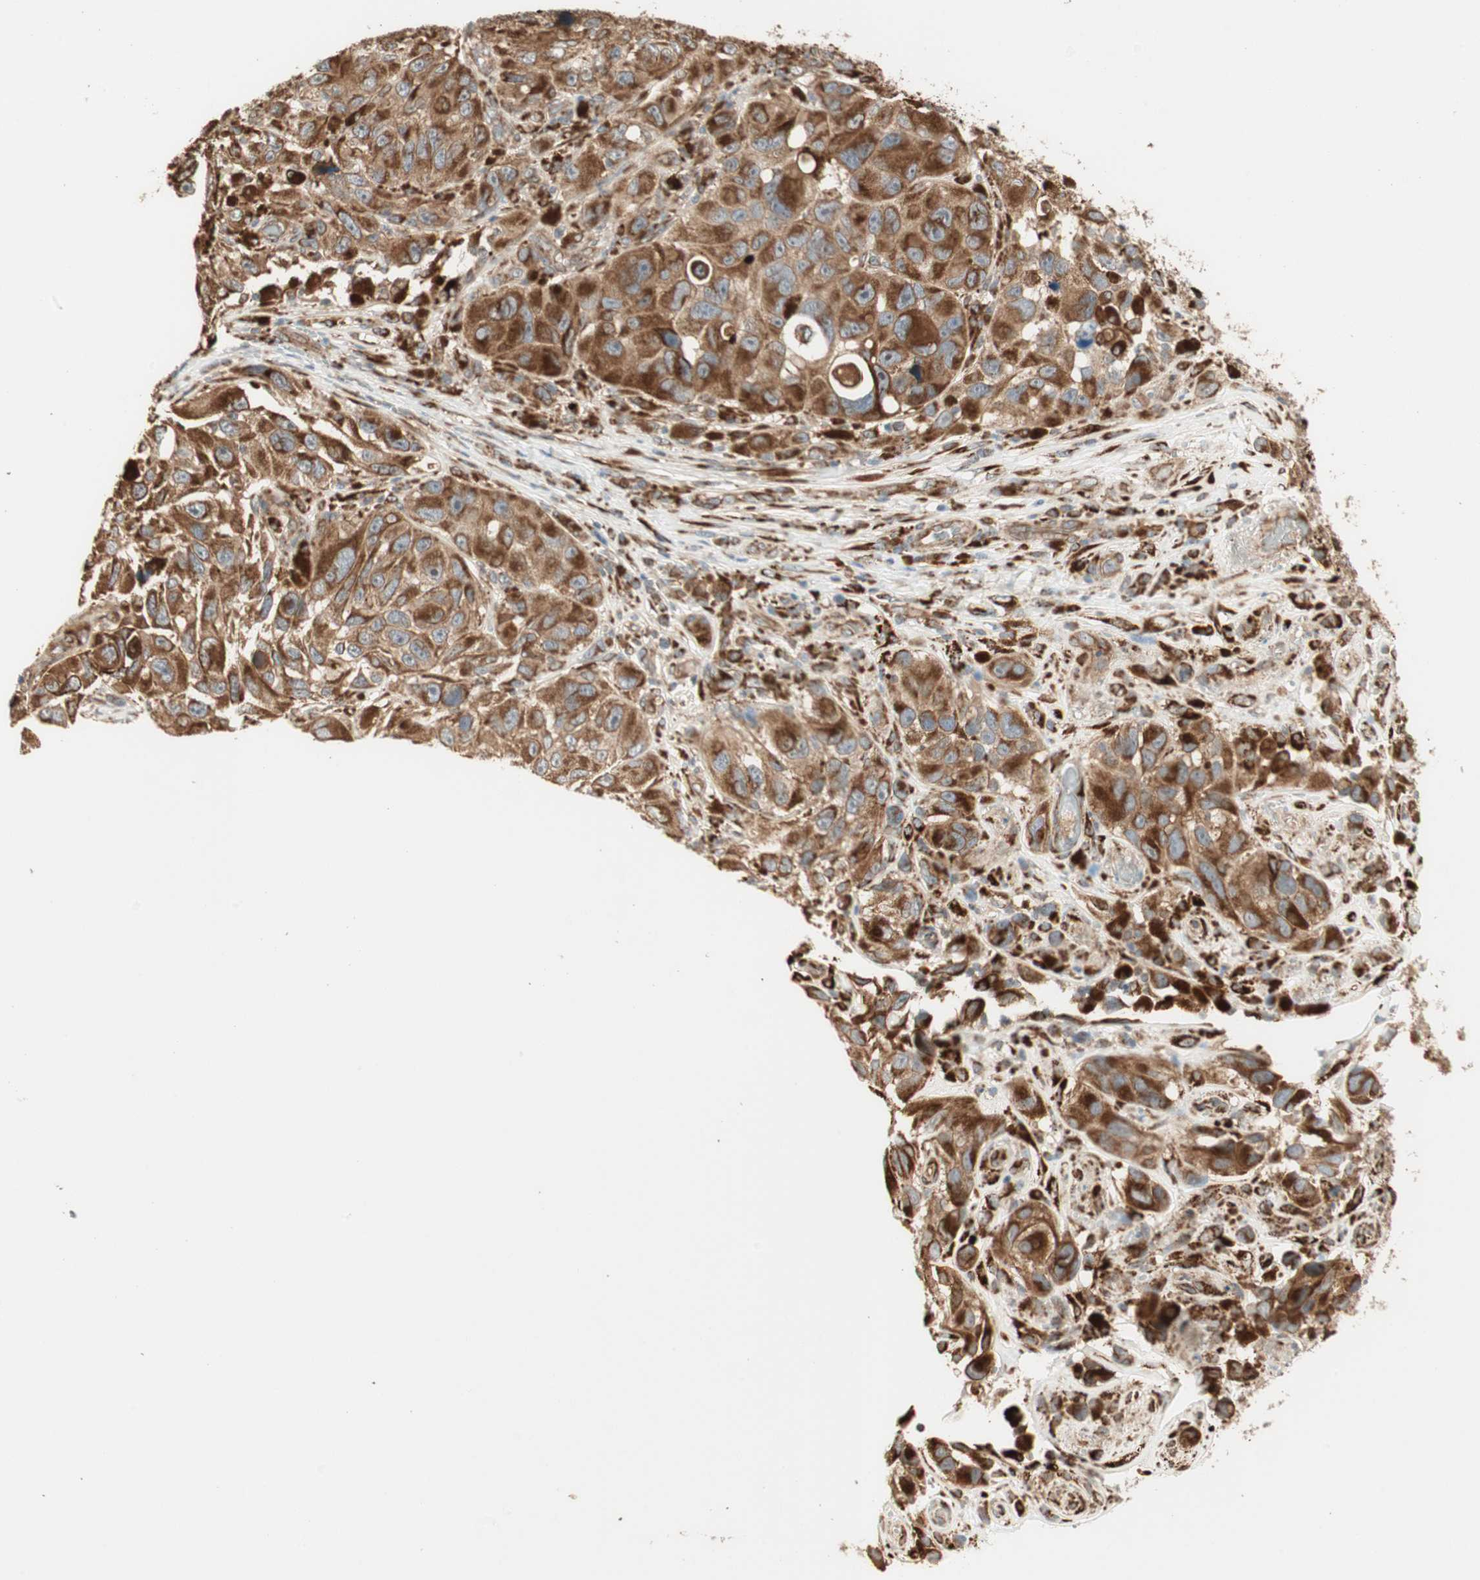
{"staining": {"intensity": "strong", "quantity": ">75%", "location": "cytoplasmic/membranous"}, "tissue": "melanoma", "cell_type": "Tumor cells", "image_type": "cancer", "snomed": [{"axis": "morphology", "description": "Malignant melanoma, NOS"}, {"axis": "topography", "description": "Skin"}], "caption": "A brown stain highlights strong cytoplasmic/membranous staining of a protein in human melanoma tumor cells.", "gene": "P4HA1", "patient": {"sex": "female", "age": 73}}